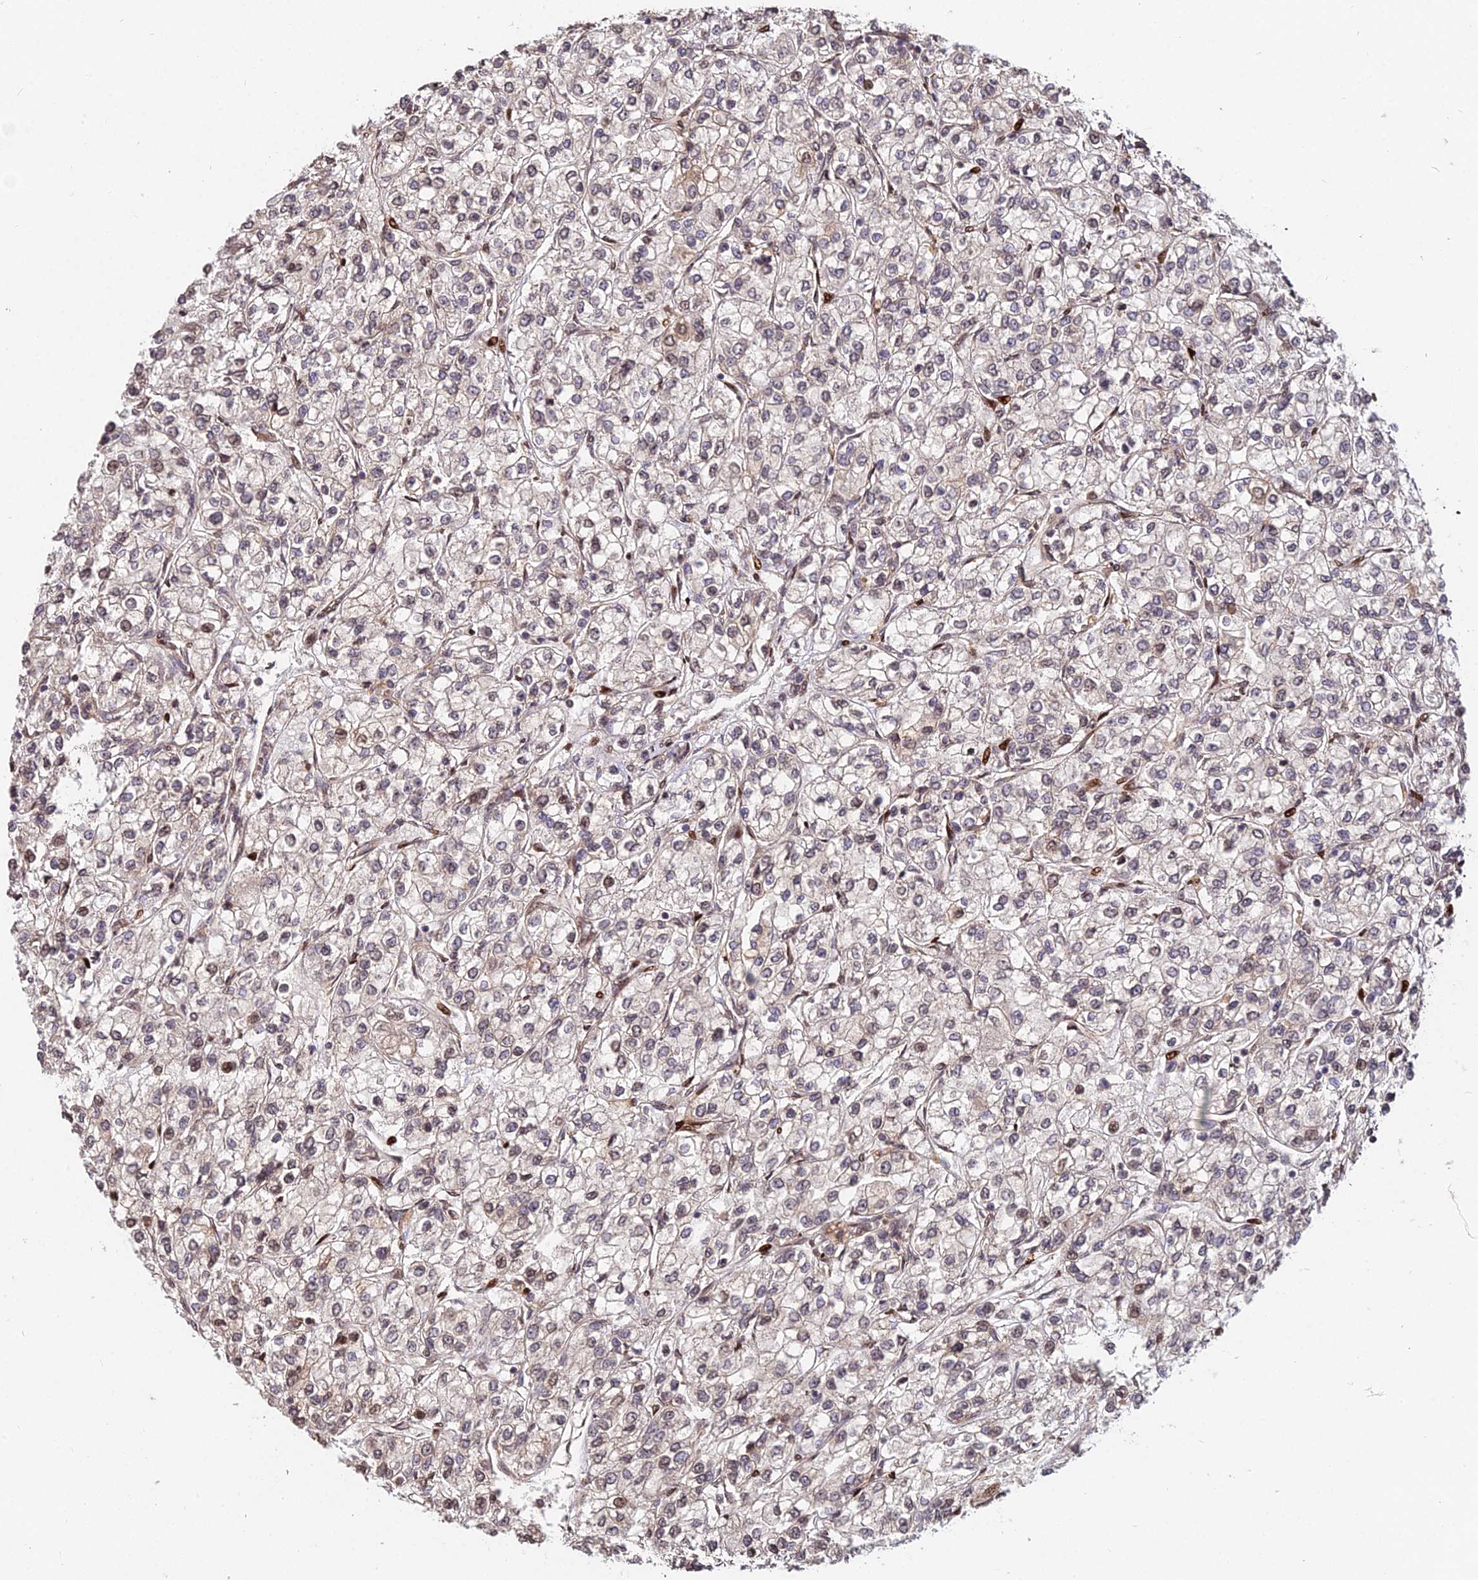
{"staining": {"intensity": "negative", "quantity": "none", "location": "none"}, "tissue": "renal cancer", "cell_type": "Tumor cells", "image_type": "cancer", "snomed": [{"axis": "morphology", "description": "Adenocarcinoma, NOS"}, {"axis": "topography", "description": "Kidney"}], "caption": "Immunohistochemistry micrograph of neoplastic tissue: renal cancer (adenocarcinoma) stained with DAB demonstrates no significant protein positivity in tumor cells.", "gene": "RBMS2", "patient": {"sex": "male", "age": 80}}